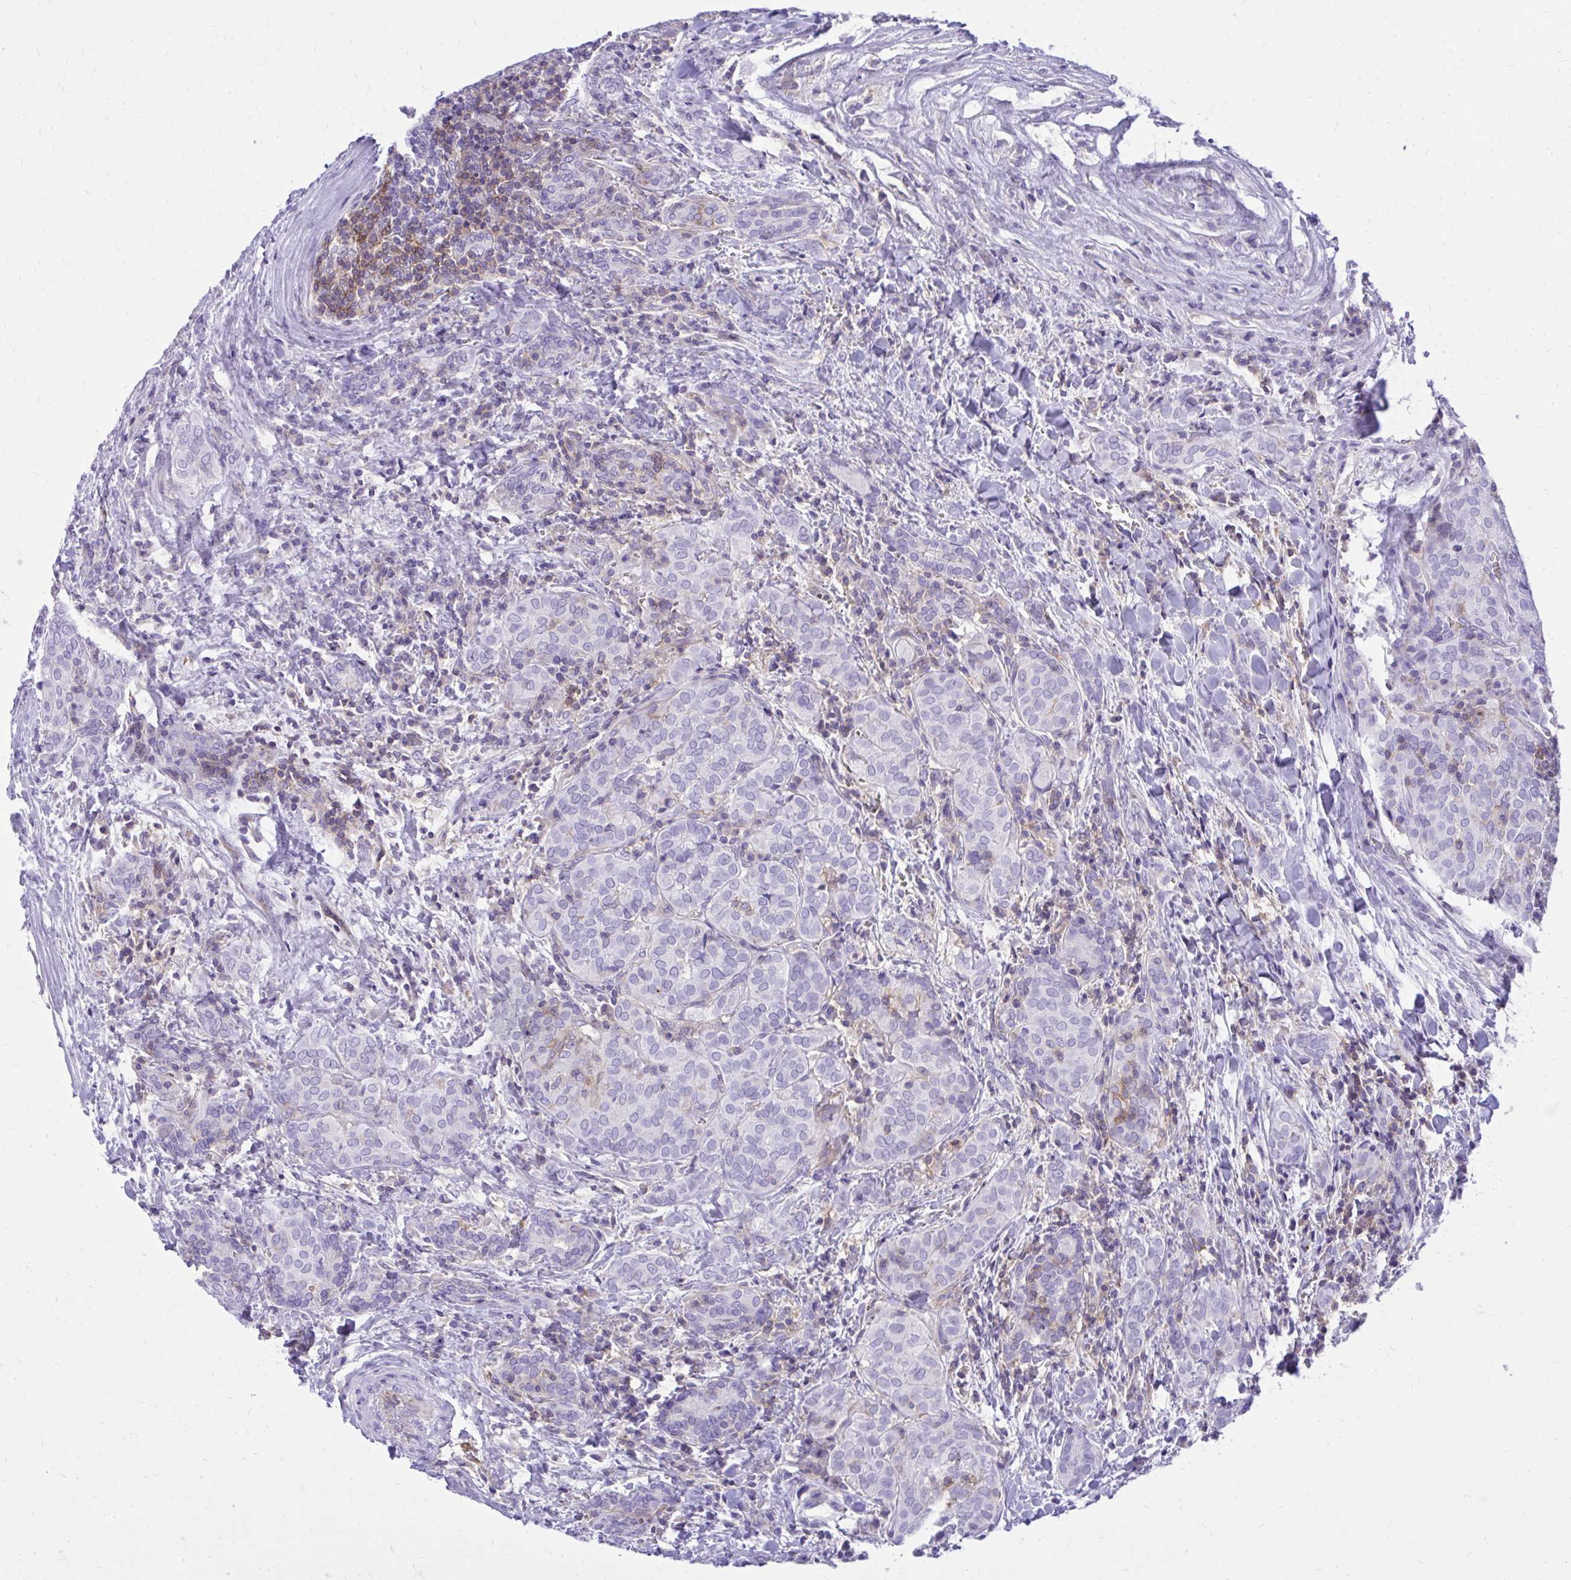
{"staining": {"intensity": "negative", "quantity": "none", "location": "none"}, "tissue": "thyroid cancer", "cell_type": "Tumor cells", "image_type": "cancer", "snomed": [{"axis": "morphology", "description": "Papillary adenocarcinoma, NOS"}, {"axis": "topography", "description": "Thyroid gland"}], "caption": "The immunohistochemistry photomicrograph has no significant expression in tumor cells of thyroid papillary adenocarcinoma tissue.", "gene": "GPRIN3", "patient": {"sex": "female", "age": 30}}